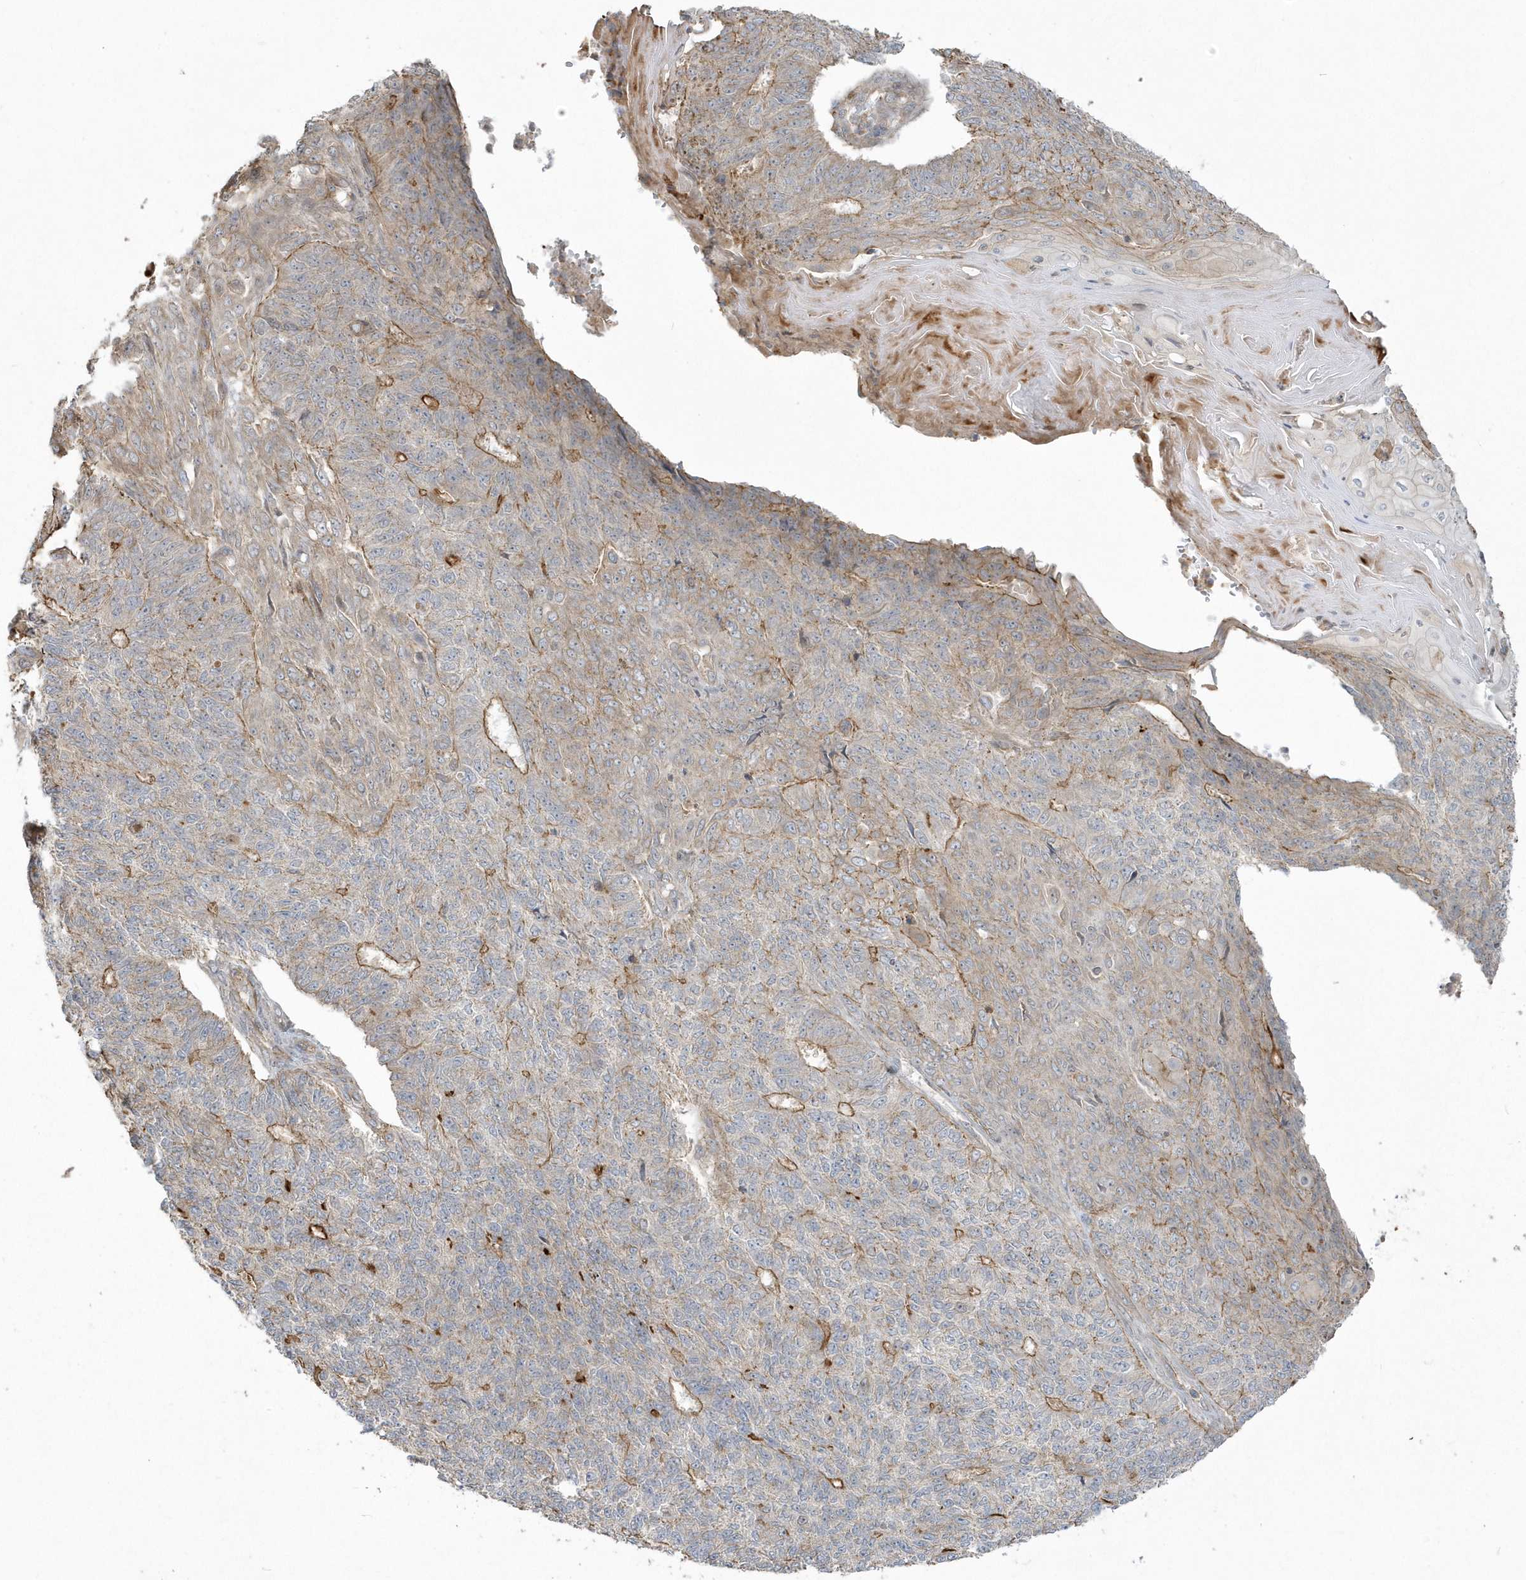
{"staining": {"intensity": "moderate", "quantity": "<25%", "location": "cytoplasmic/membranous"}, "tissue": "endometrial cancer", "cell_type": "Tumor cells", "image_type": "cancer", "snomed": [{"axis": "morphology", "description": "Adenocarcinoma, NOS"}, {"axis": "topography", "description": "Endometrium"}], "caption": "Adenocarcinoma (endometrial) tissue exhibits moderate cytoplasmic/membranous expression in about <25% of tumor cells, visualized by immunohistochemistry.", "gene": "ARMC8", "patient": {"sex": "female", "age": 32}}